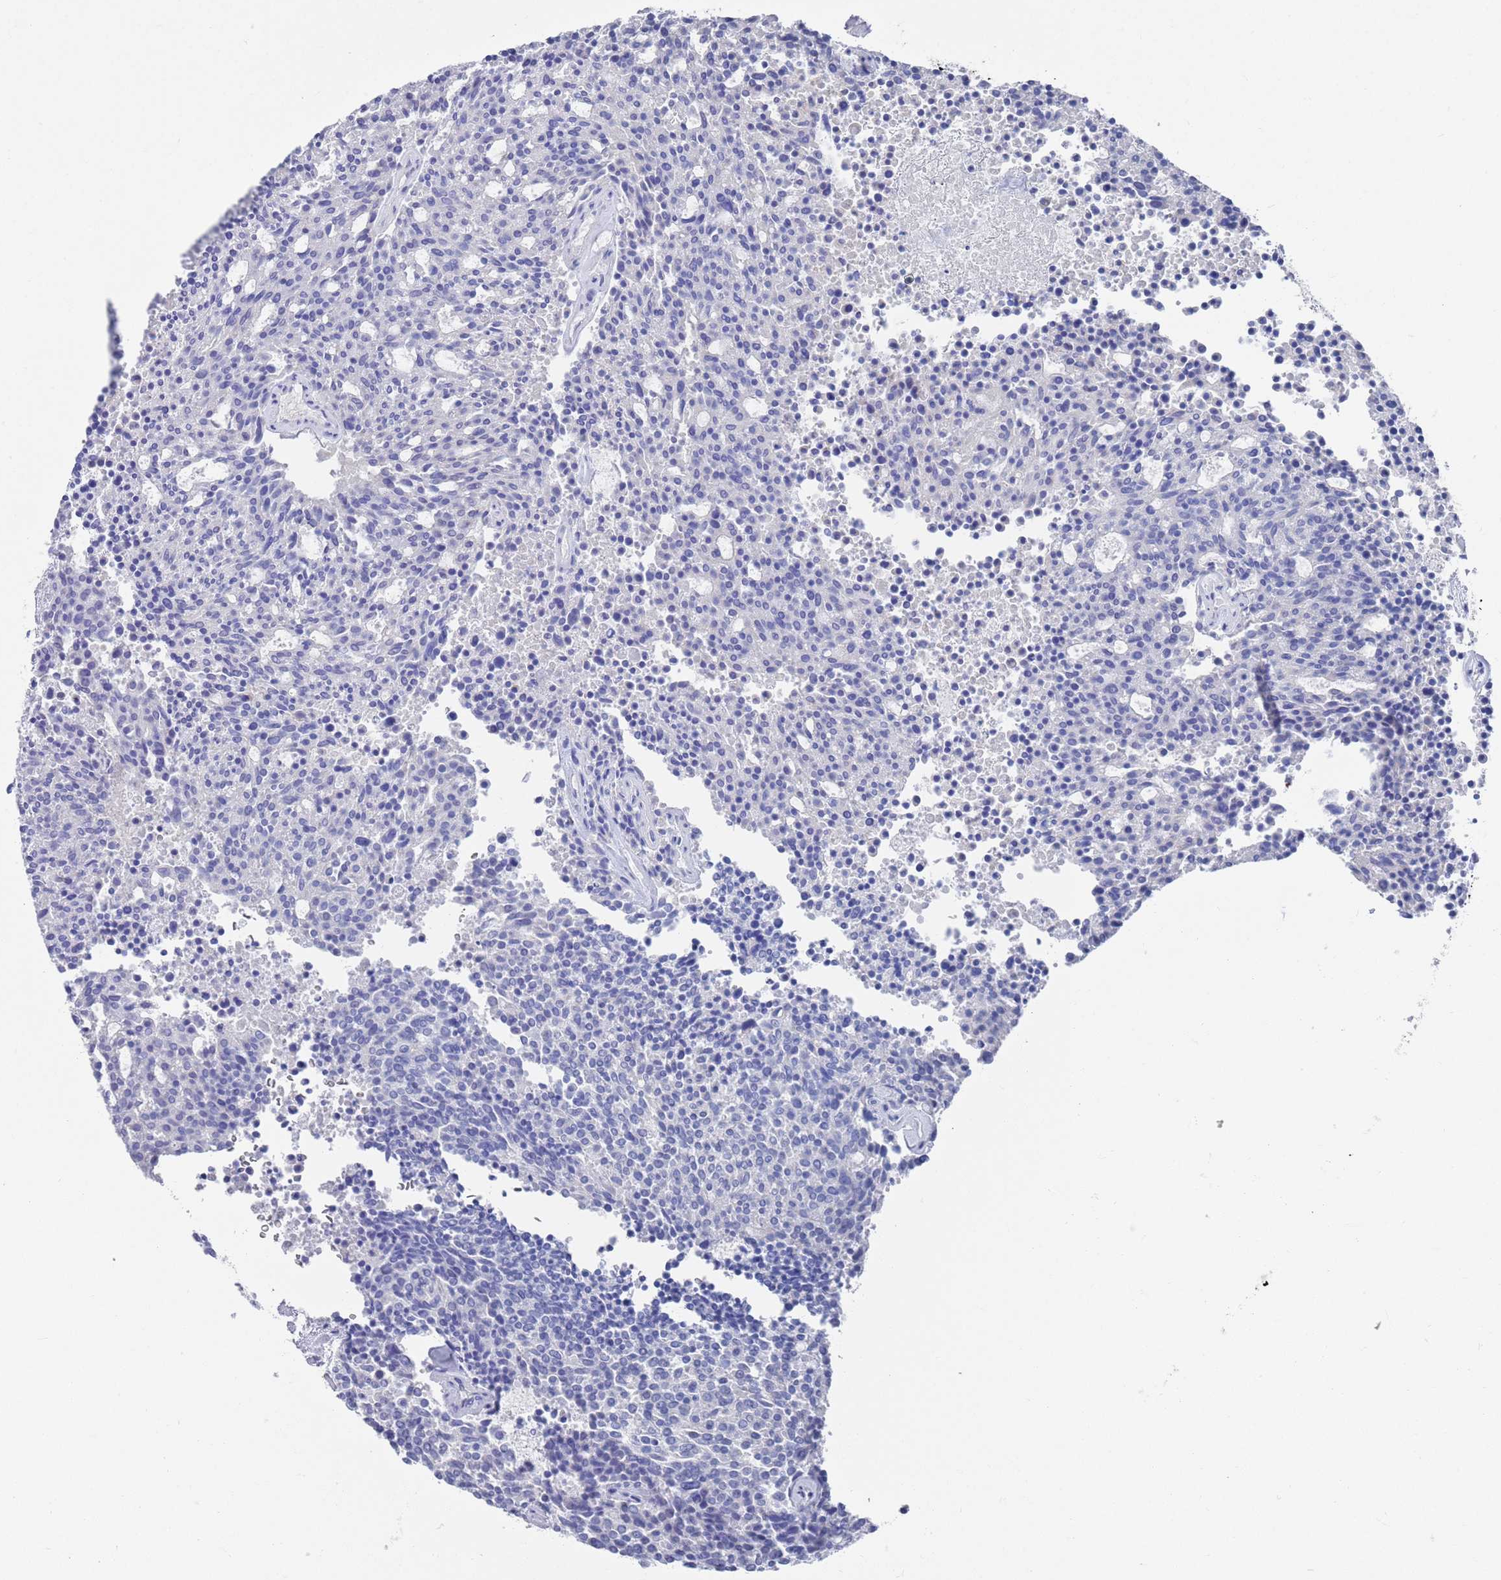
{"staining": {"intensity": "negative", "quantity": "none", "location": "none"}, "tissue": "carcinoid", "cell_type": "Tumor cells", "image_type": "cancer", "snomed": [{"axis": "morphology", "description": "Carcinoid, malignant, NOS"}, {"axis": "topography", "description": "Pancreas"}], "caption": "Image shows no protein staining in tumor cells of malignant carcinoid tissue.", "gene": "MTMR2", "patient": {"sex": "female", "age": 54}}